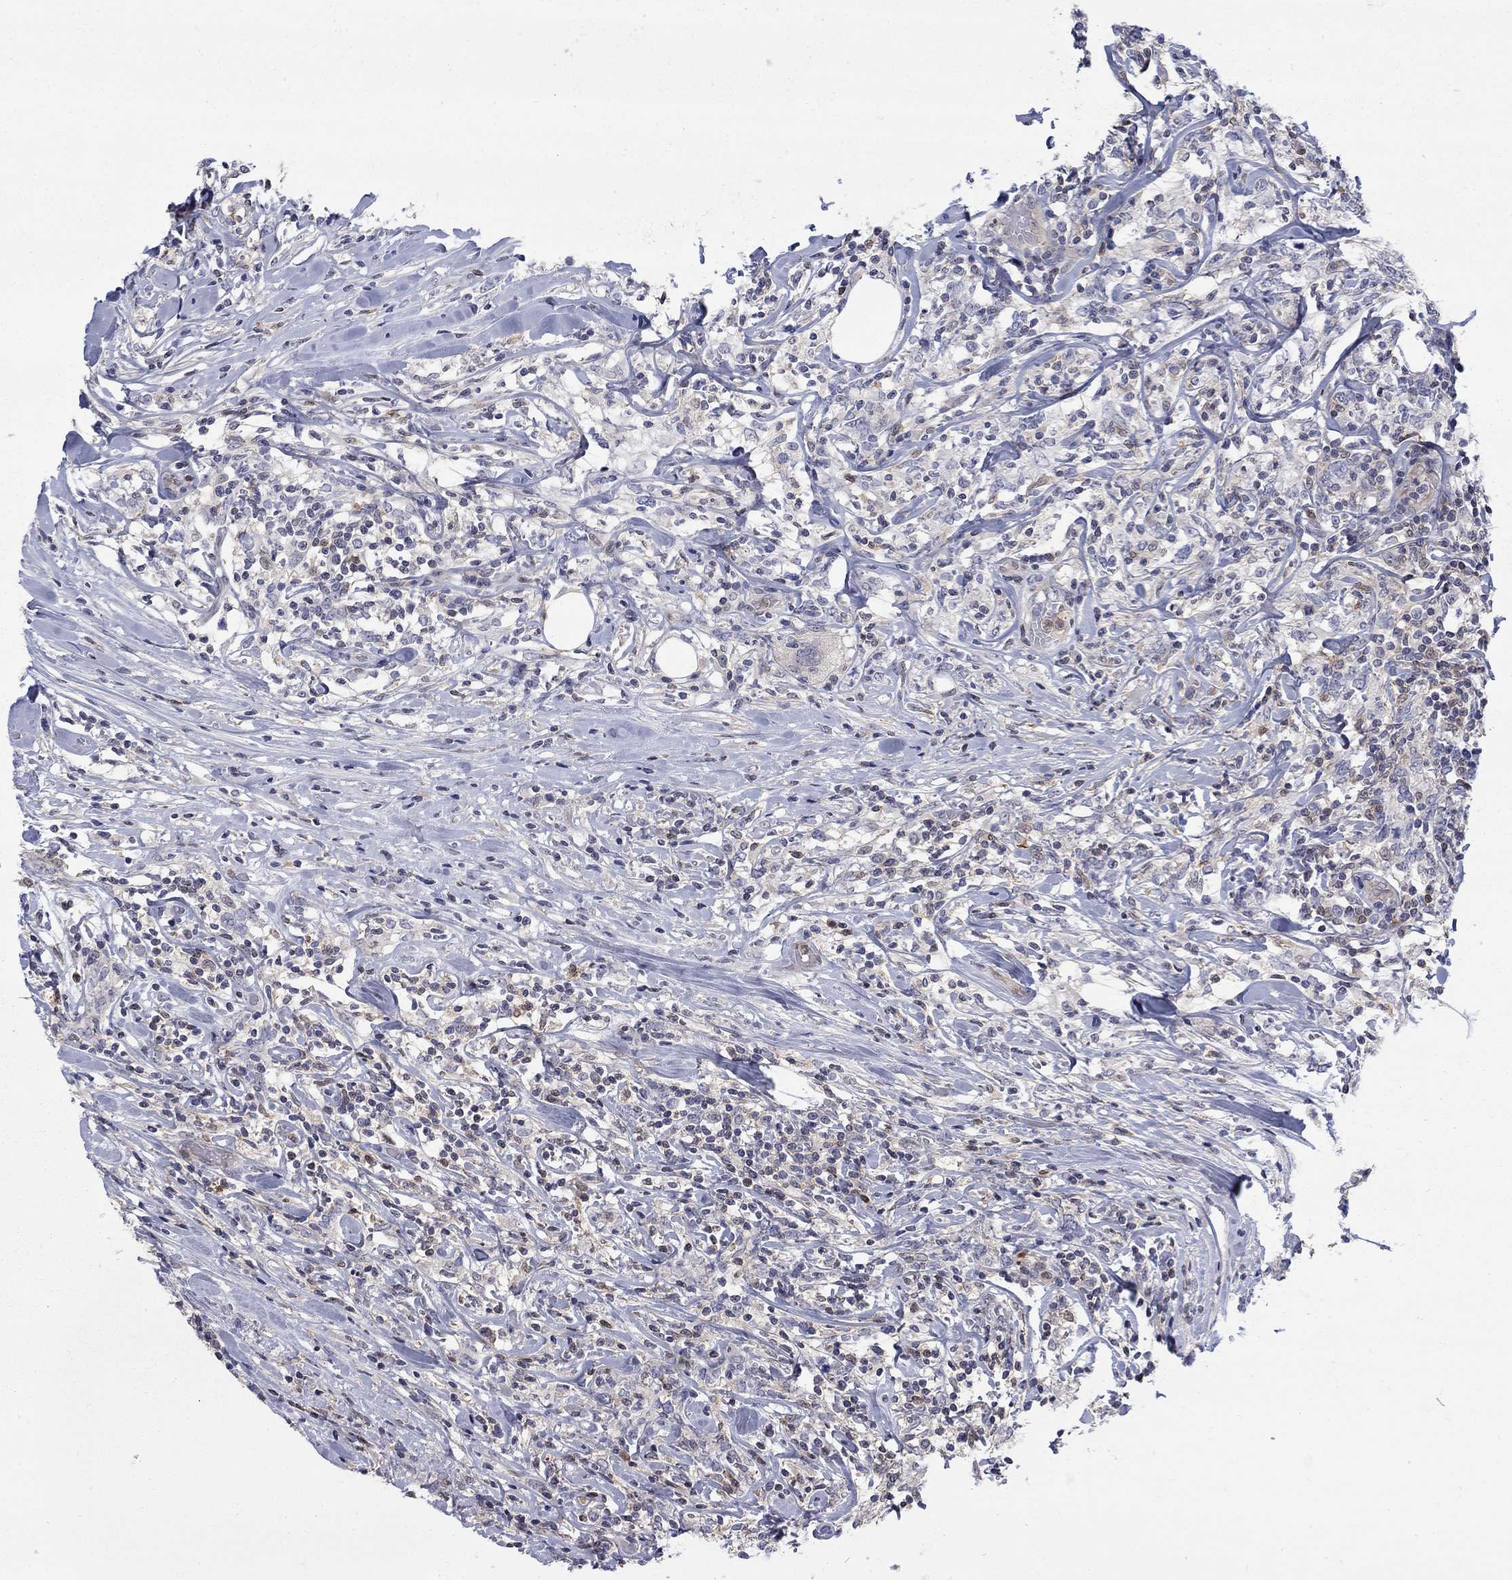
{"staining": {"intensity": "negative", "quantity": "none", "location": "none"}, "tissue": "lymphoma", "cell_type": "Tumor cells", "image_type": "cancer", "snomed": [{"axis": "morphology", "description": "Malignant lymphoma, non-Hodgkin's type, High grade"}, {"axis": "topography", "description": "Lymph node"}], "caption": "An IHC micrograph of malignant lymphoma, non-Hodgkin's type (high-grade) is shown. There is no staining in tumor cells of malignant lymphoma, non-Hodgkin's type (high-grade).", "gene": "HKDC1", "patient": {"sex": "female", "age": 84}}